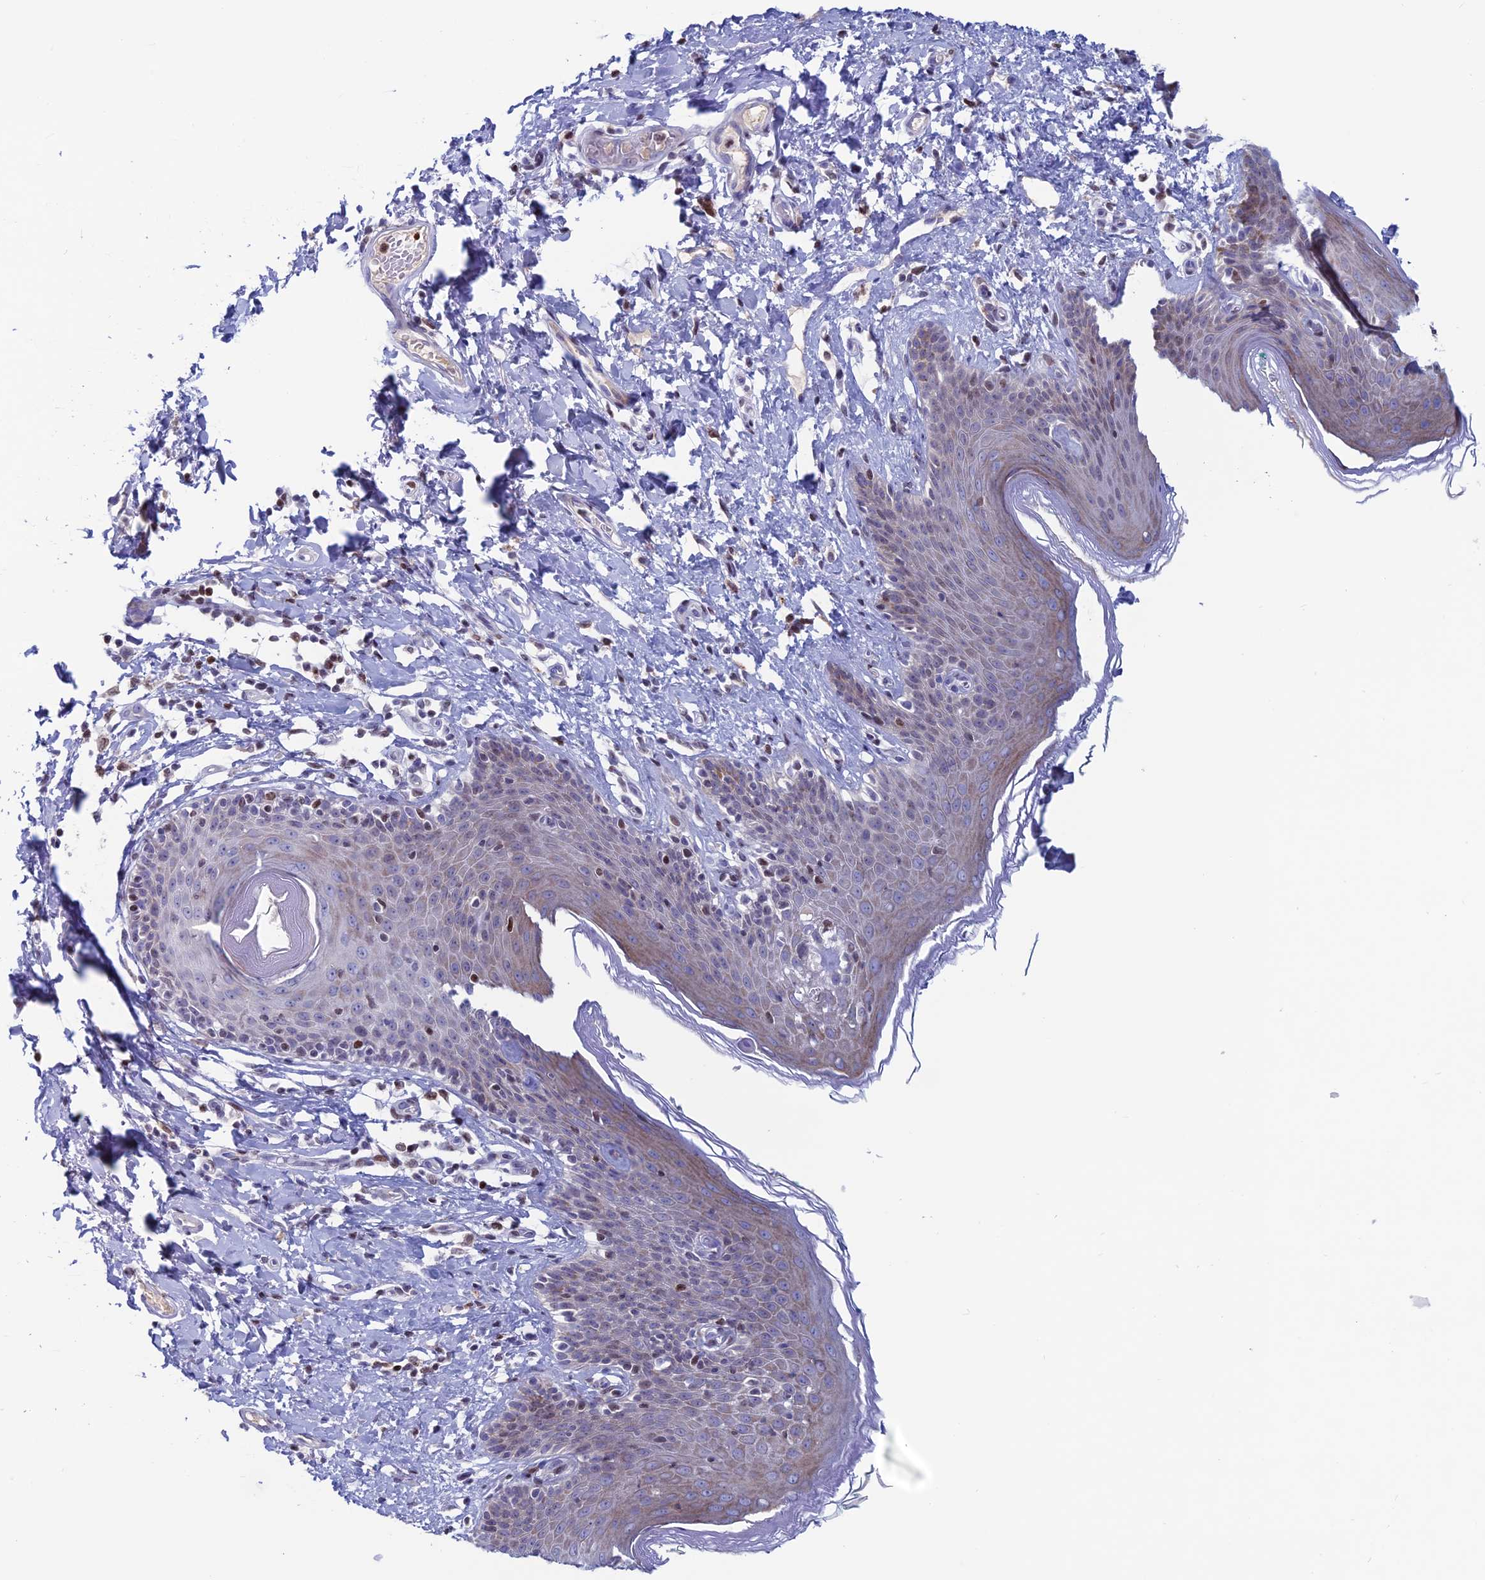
{"staining": {"intensity": "weak", "quantity": "25%-75%", "location": "cytoplasmic/membranous,nuclear"}, "tissue": "skin", "cell_type": "Epidermal cells", "image_type": "normal", "snomed": [{"axis": "morphology", "description": "Normal tissue, NOS"}, {"axis": "topography", "description": "Vulva"}], "caption": "The micrograph shows staining of benign skin, revealing weak cytoplasmic/membranous,nuclear protein positivity (brown color) within epidermal cells.", "gene": "CERS6", "patient": {"sex": "female", "age": 66}}